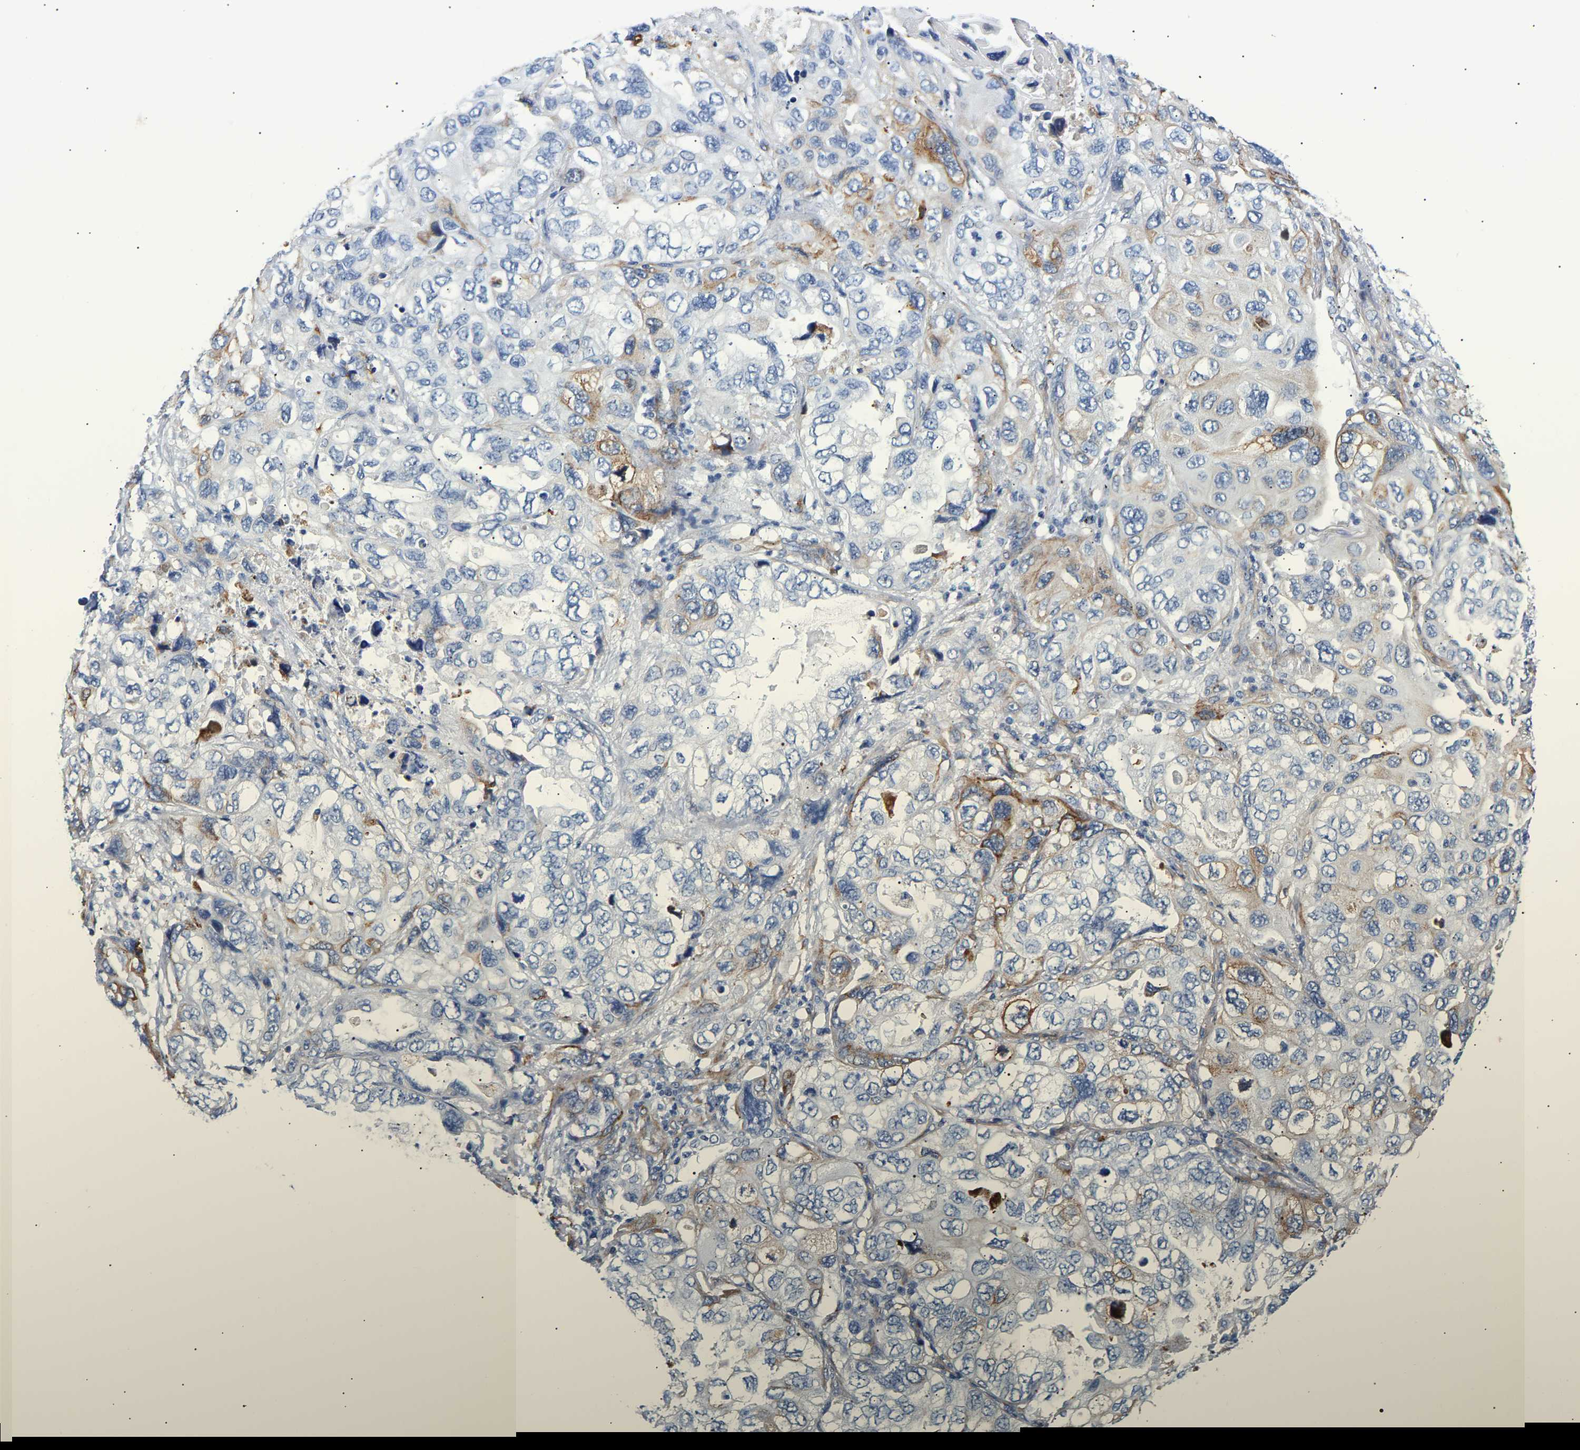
{"staining": {"intensity": "moderate", "quantity": "<25%", "location": "cytoplasmic/membranous"}, "tissue": "lung cancer", "cell_type": "Tumor cells", "image_type": "cancer", "snomed": [{"axis": "morphology", "description": "Squamous cell carcinoma, NOS"}, {"axis": "topography", "description": "Lung"}], "caption": "IHC of lung cancer reveals low levels of moderate cytoplasmic/membranous expression in about <25% of tumor cells. (IHC, brightfield microscopy, high magnification).", "gene": "IGFBP7", "patient": {"sex": "female", "age": 73}}